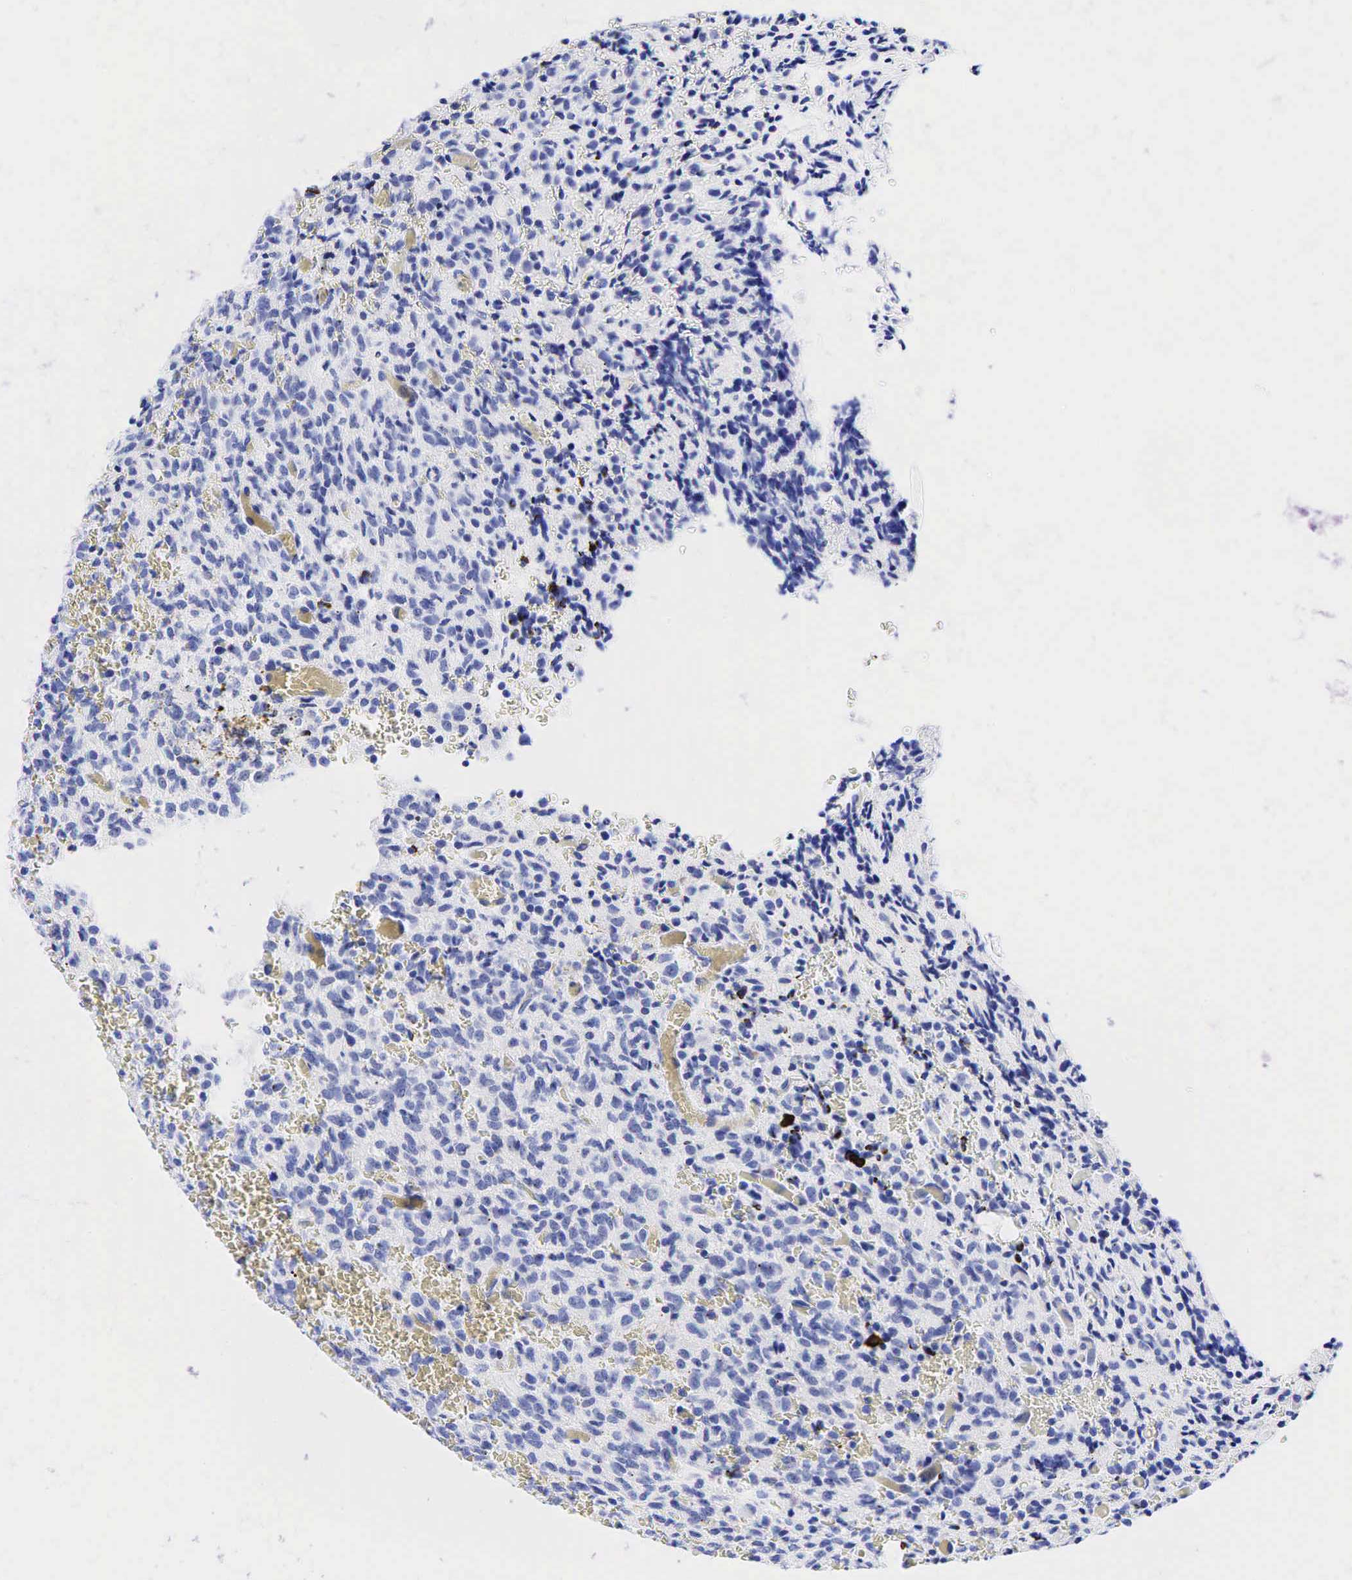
{"staining": {"intensity": "negative", "quantity": "none", "location": "none"}, "tissue": "glioma", "cell_type": "Tumor cells", "image_type": "cancer", "snomed": [{"axis": "morphology", "description": "Glioma, malignant, High grade"}, {"axis": "topography", "description": "Brain"}], "caption": "High magnification brightfield microscopy of glioma stained with DAB (3,3'-diaminobenzidine) (brown) and counterstained with hematoxylin (blue): tumor cells show no significant positivity.", "gene": "CD79A", "patient": {"sex": "male", "age": 56}}